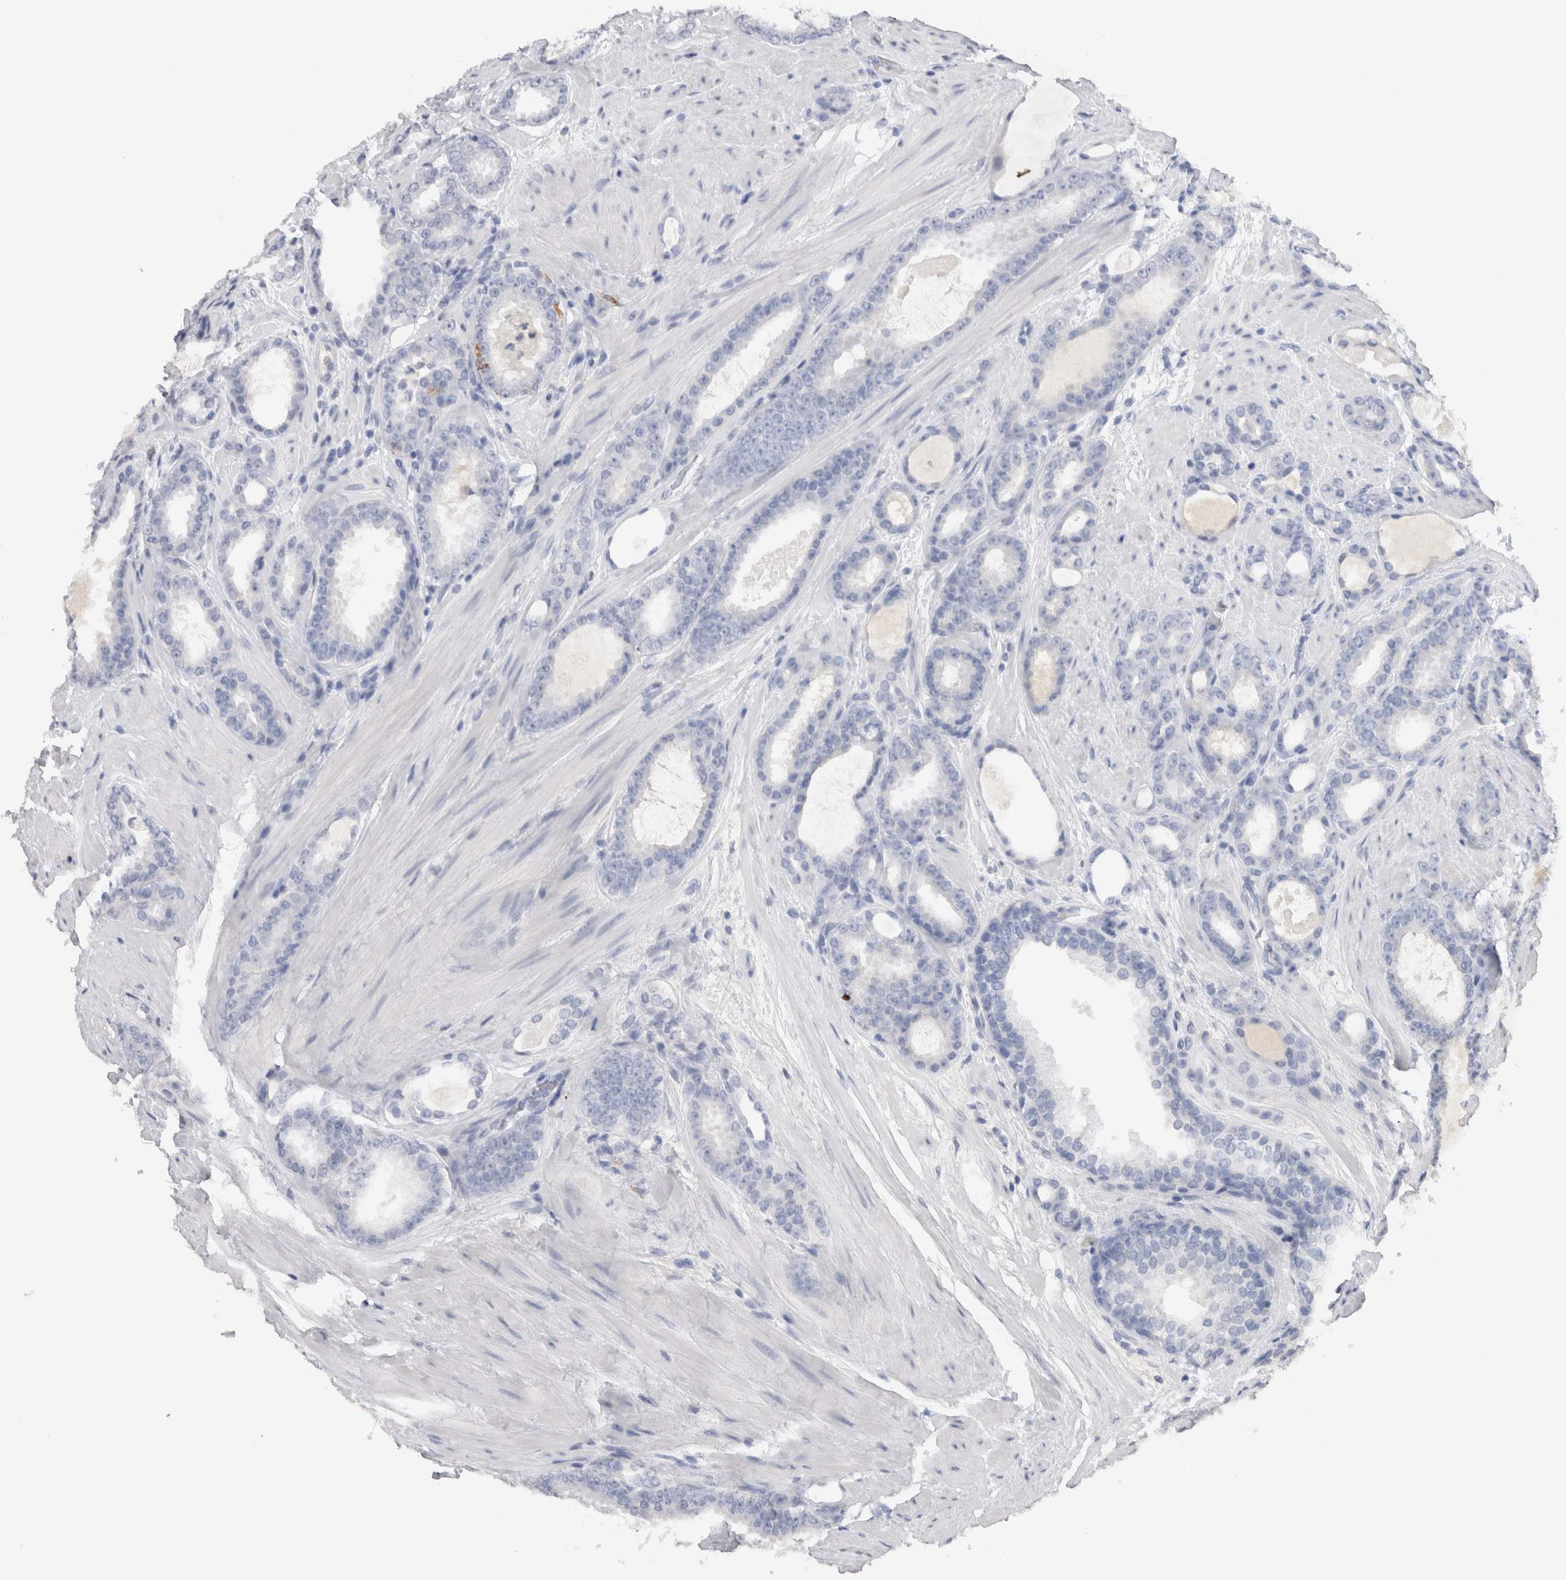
{"staining": {"intensity": "negative", "quantity": "none", "location": "none"}, "tissue": "prostate cancer", "cell_type": "Tumor cells", "image_type": "cancer", "snomed": [{"axis": "morphology", "description": "Adenocarcinoma, High grade"}, {"axis": "topography", "description": "Prostate"}], "caption": "Prostate cancer stained for a protein using immunohistochemistry (IHC) shows no positivity tumor cells.", "gene": "LAMP3", "patient": {"sex": "male", "age": 60}}